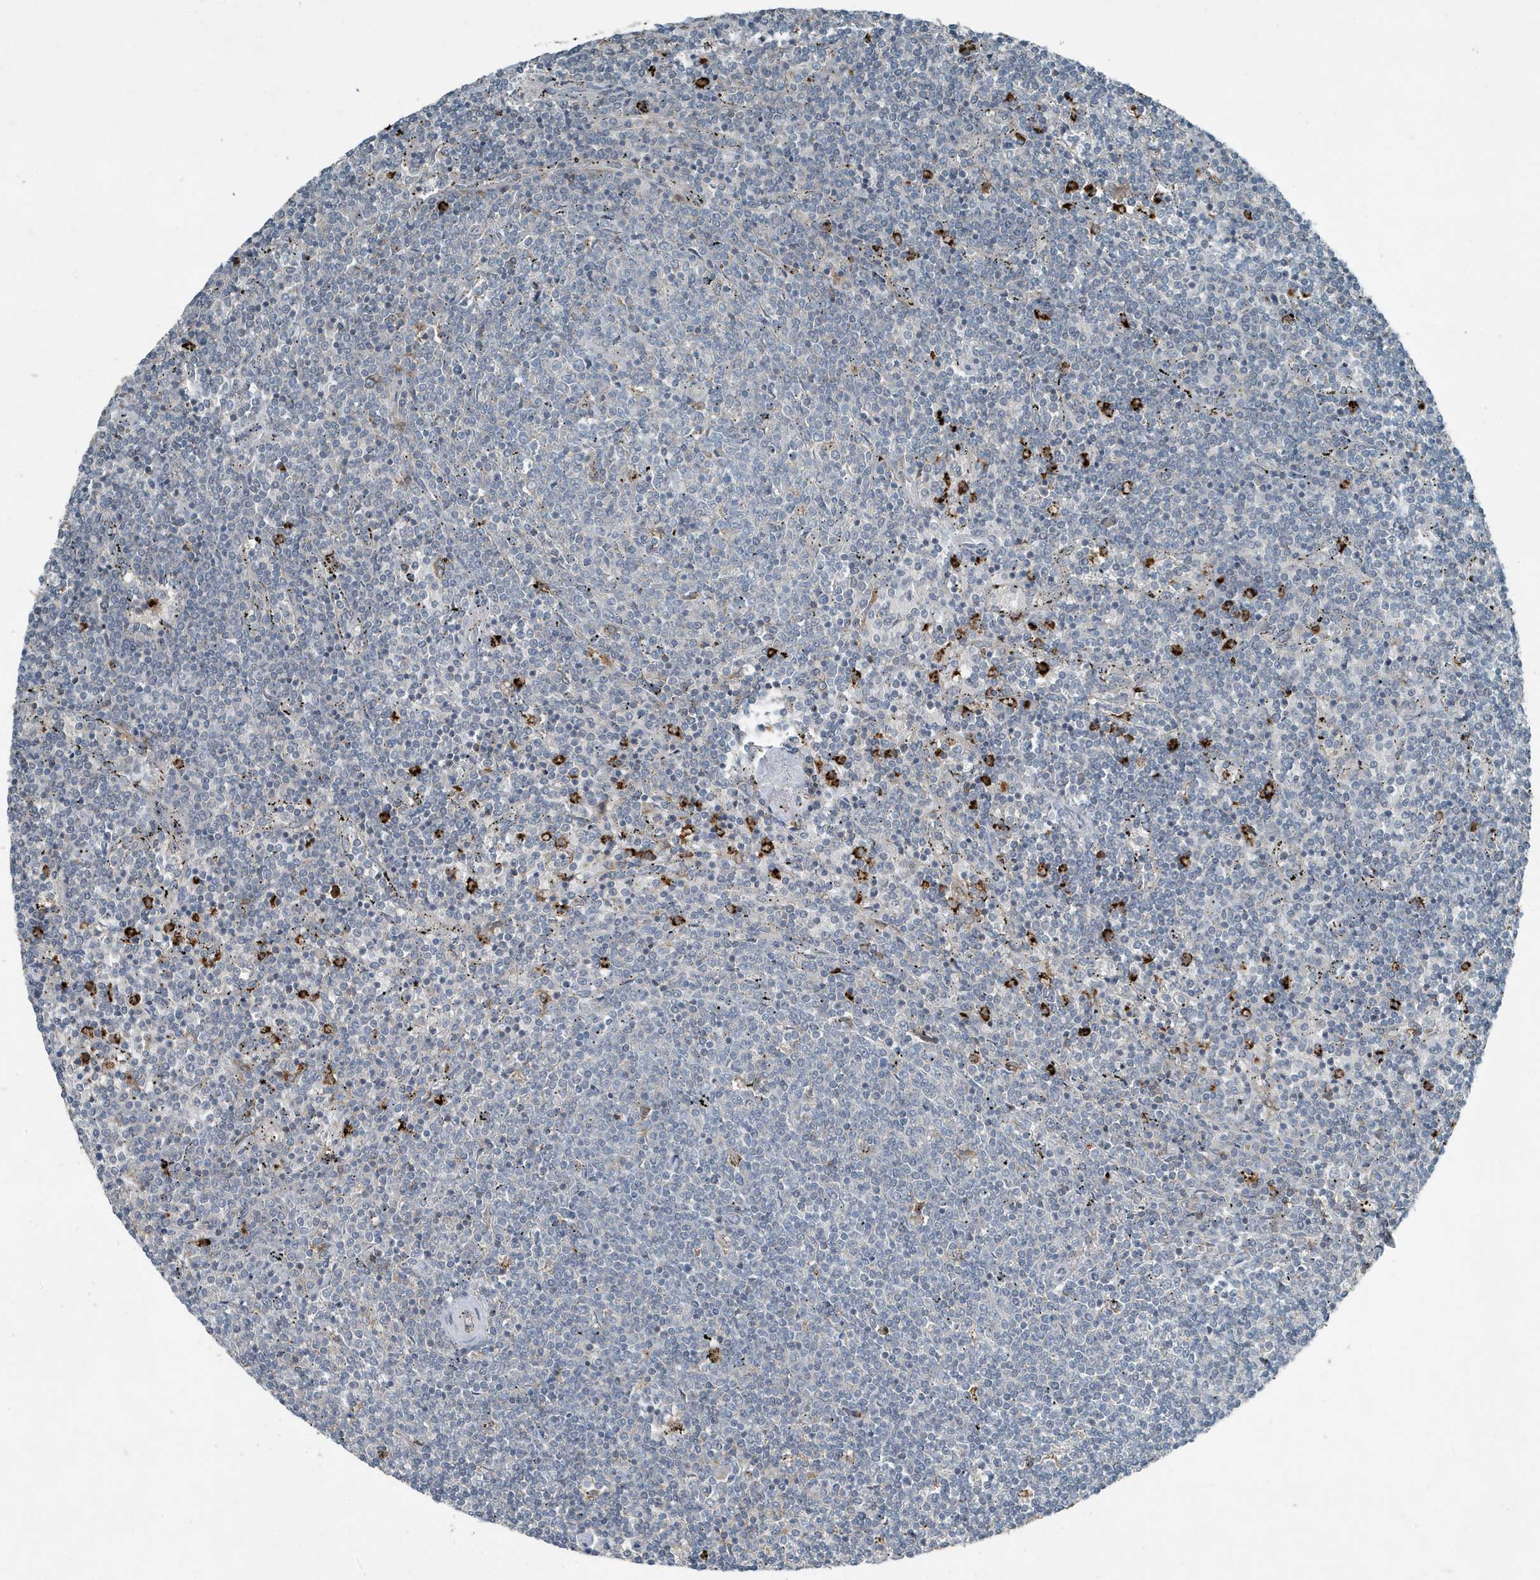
{"staining": {"intensity": "negative", "quantity": "none", "location": "none"}, "tissue": "lymphoma", "cell_type": "Tumor cells", "image_type": "cancer", "snomed": [{"axis": "morphology", "description": "Malignant lymphoma, non-Hodgkin's type, Low grade"}, {"axis": "topography", "description": "Spleen"}], "caption": "Immunohistochemistry (IHC) of lymphoma reveals no staining in tumor cells.", "gene": "DAPP1", "patient": {"sex": "female", "age": 50}}